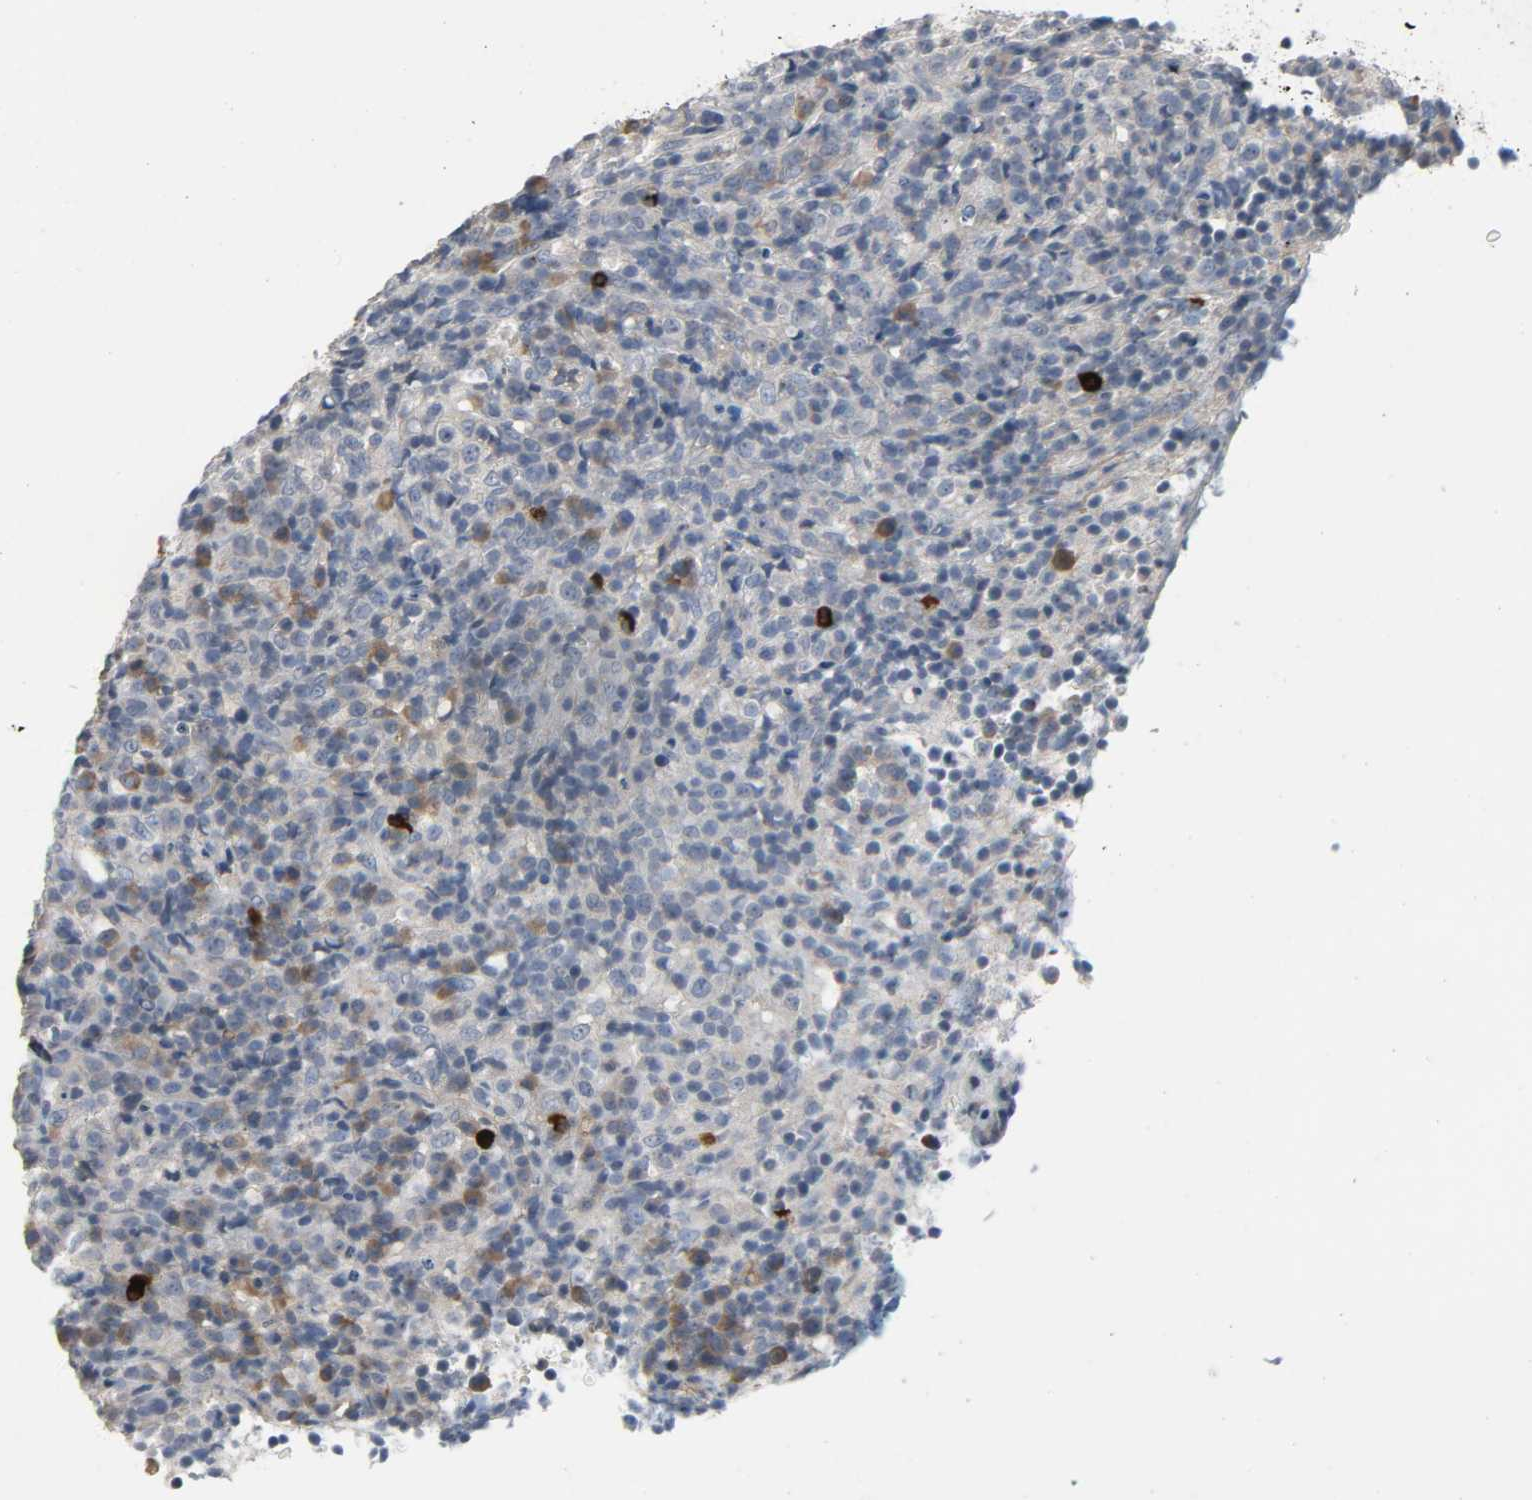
{"staining": {"intensity": "strong", "quantity": "<25%", "location": "cytoplasmic/membranous"}, "tissue": "lymphoma", "cell_type": "Tumor cells", "image_type": "cancer", "snomed": [{"axis": "morphology", "description": "Malignant lymphoma, non-Hodgkin's type, High grade"}, {"axis": "topography", "description": "Lymph node"}], "caption": "Protein staining by immunohistochemistry (IHC) demonstrates strong cytoplasmic/membranous positivity in about <25% of tumor cells in lymphoma.", "gene": "LIMCH1", "patient": {"sex": "female", "age": 76}}